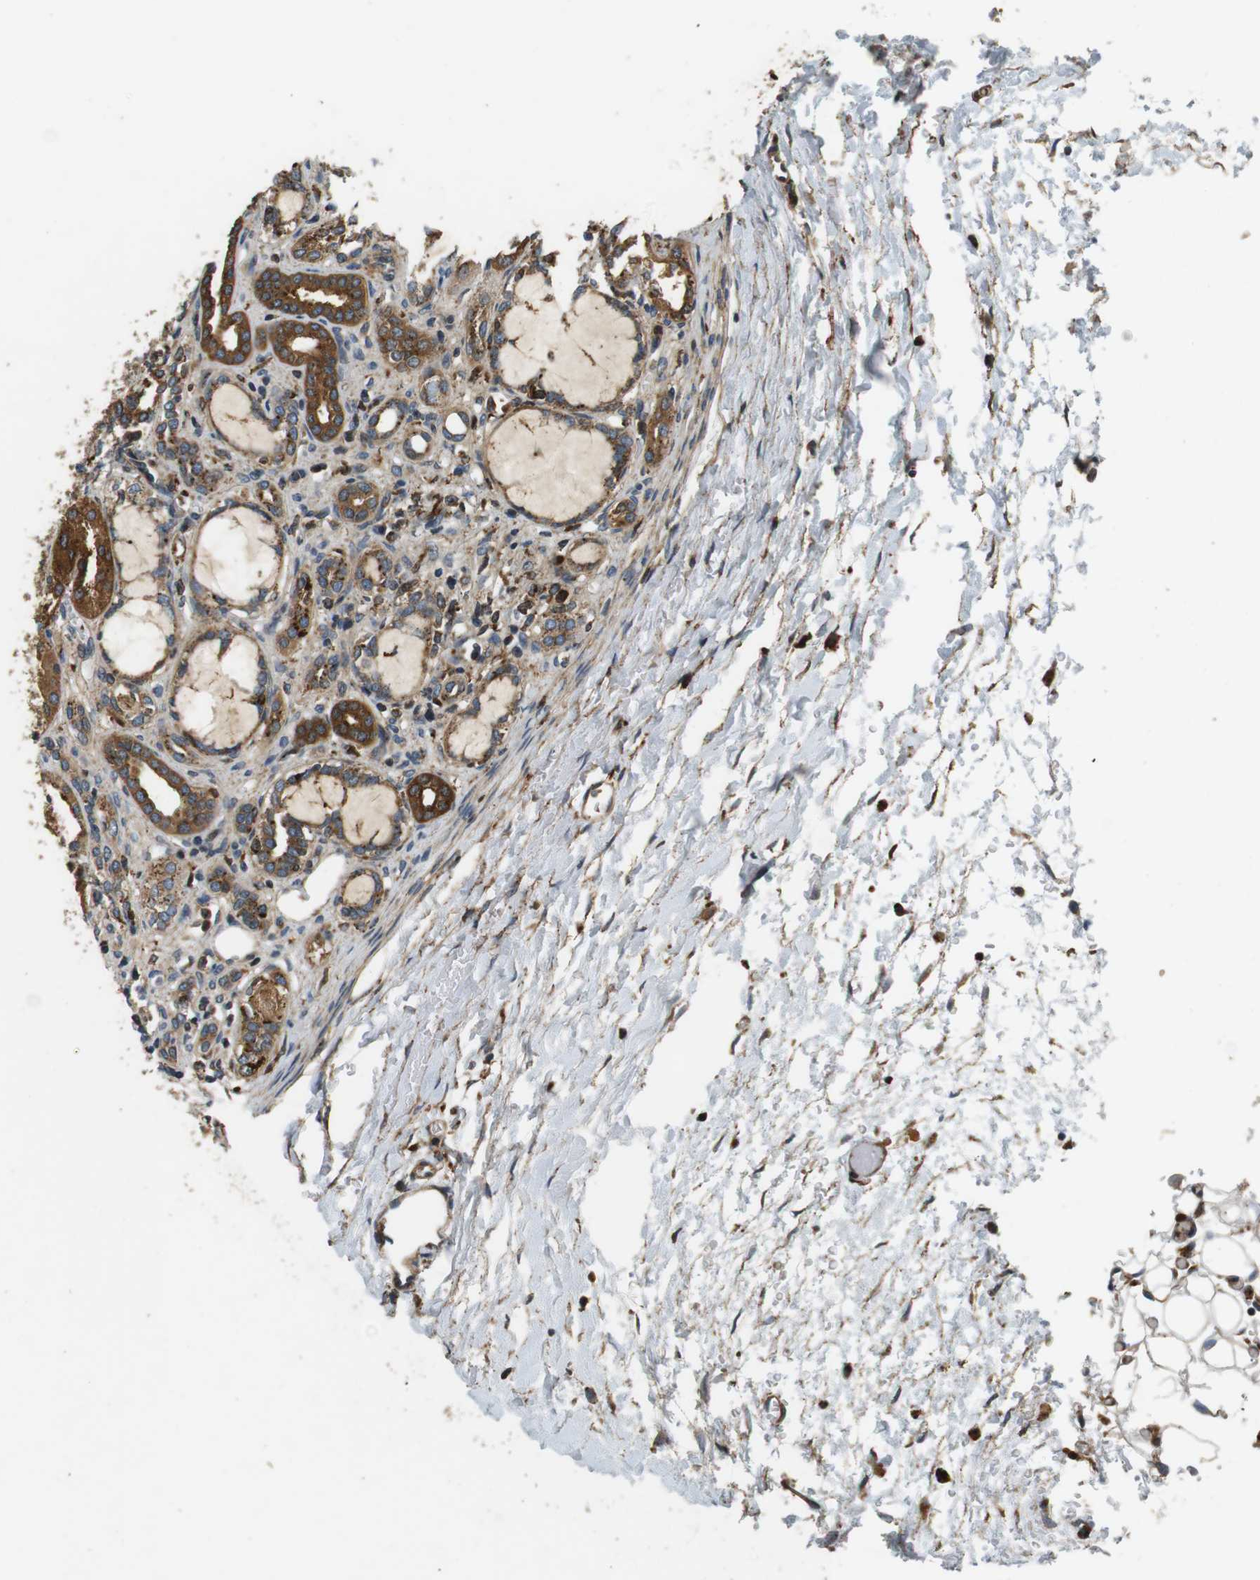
{"staining": {"intensity": "weak", "quantity": "25%-75%", "location": "cytoplasmic/membranous"}, "tissue": "kidney", "cell_type": "Cells in glomeruli", "image_type": "normal", "snomed": [{"axis": "morphology", "description": "Normal tissue, NOS"}, {"axis": "topography", "description": "Kidney"}], "caption": "Normal kidney was stained to show a protein in brown. There is low levels of weak cytoplasmic/membranous staining in approximately 25%-75% of cells in glomeruli.", "gene": "TXNRD1", "patient": {"sex": "male", "age": 7}}